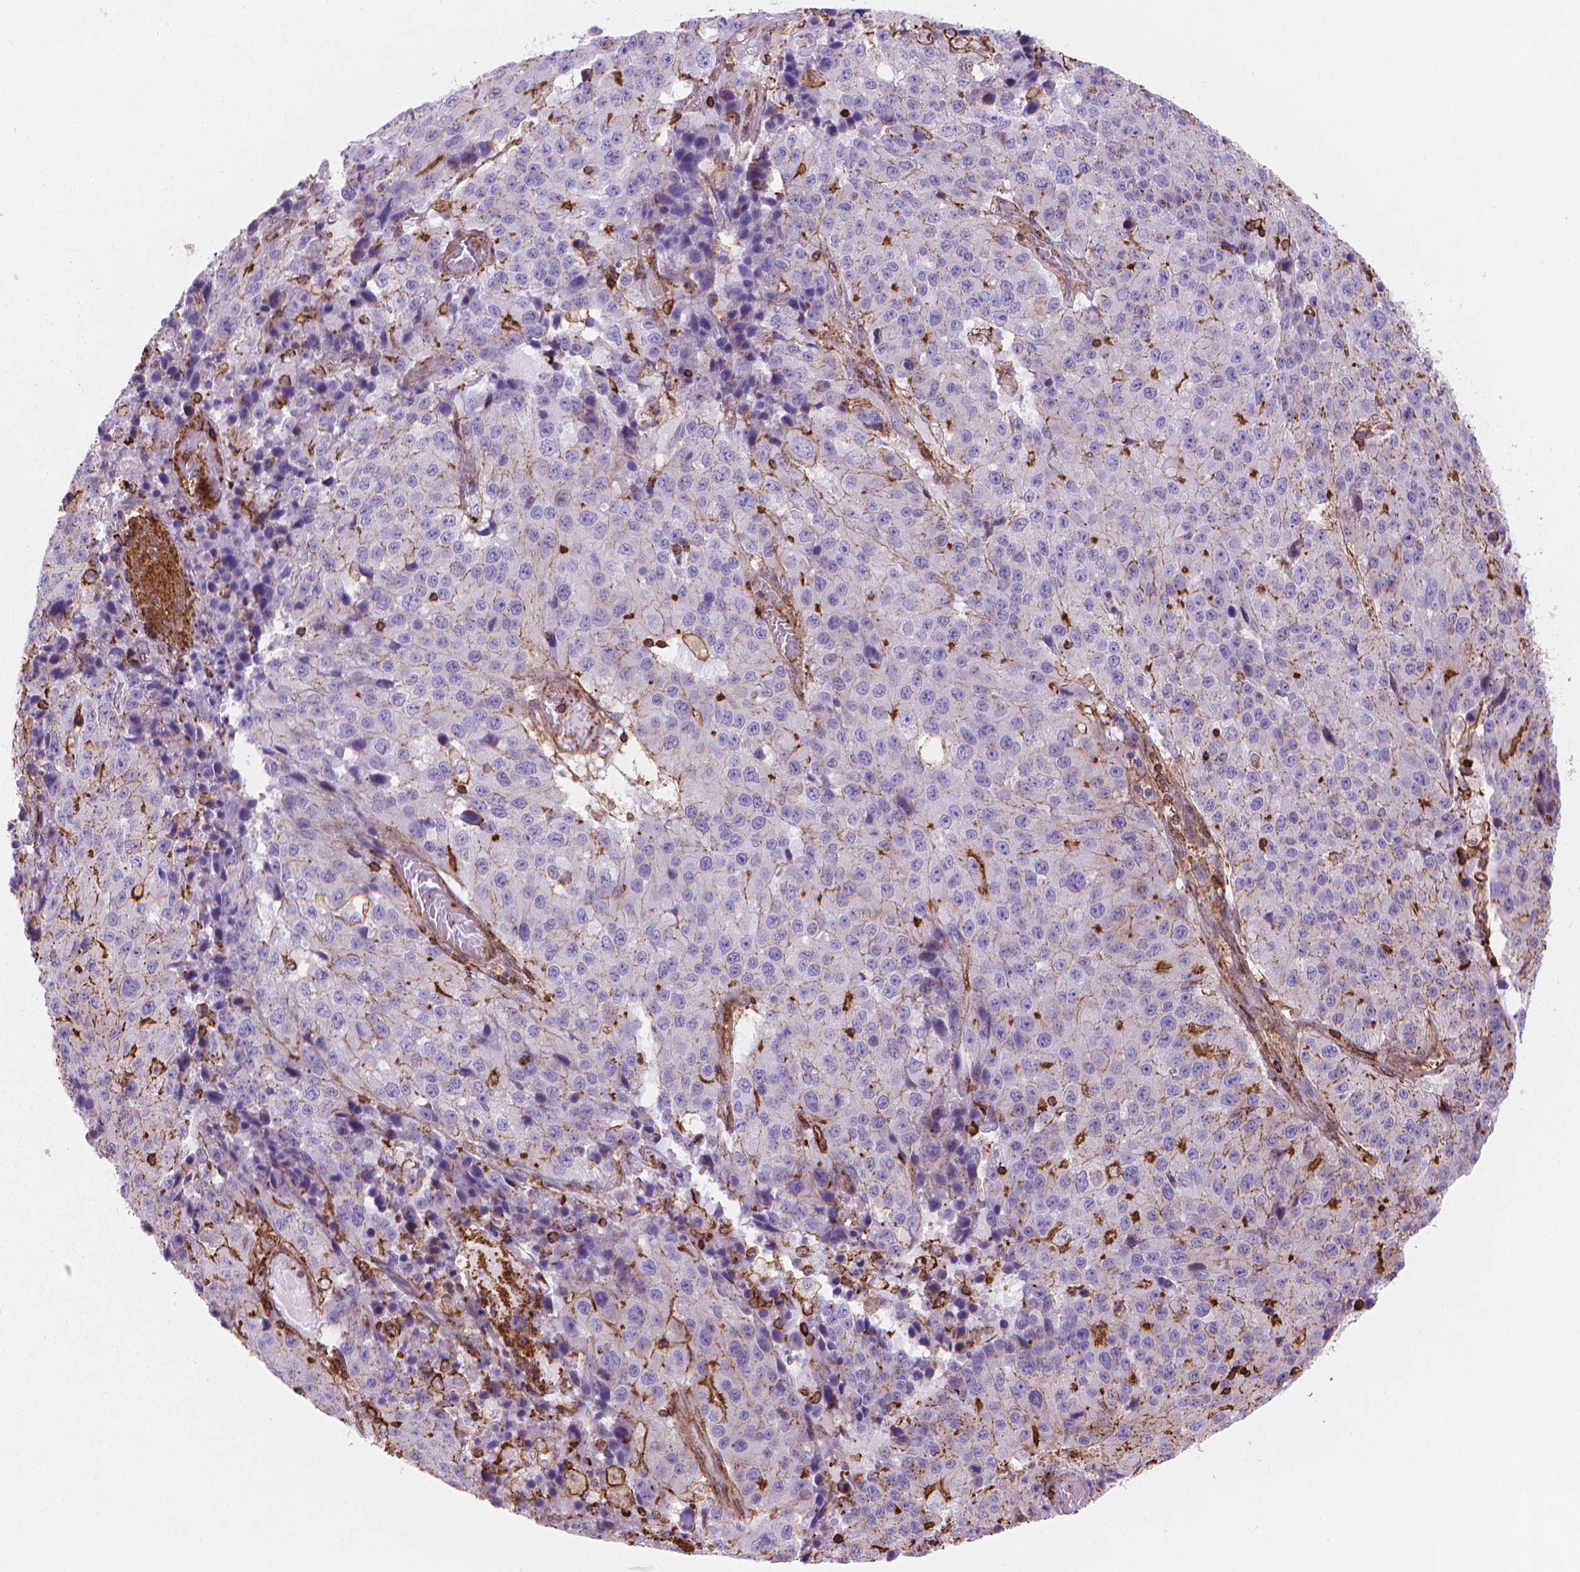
{"staining": {"intensity": "strong", "quantity": "<25%", "location": "cytoplasmic/membranous"}, "tissue": "stomach cancer", "cell_type": "Tumor cells", "image_type": "cancer", "snomed": [{"axis": "morphology", "description": "Adenocarcinoma, NOS"}, {"axis": "topography", "description": "Stomach"}], "caption": "Stomach cancer was stained to show a protein in brown. There is medium levels of strong cytoplasmic/membranous positivity in about <25% of tumor cells. The protein of interest is stained brown, and the nuclei are stained in blue (DAB IHC with brightfield microscopy, high magnification).", "gene": "PATJ", "patient": {"sex": "male", "age": 71}}